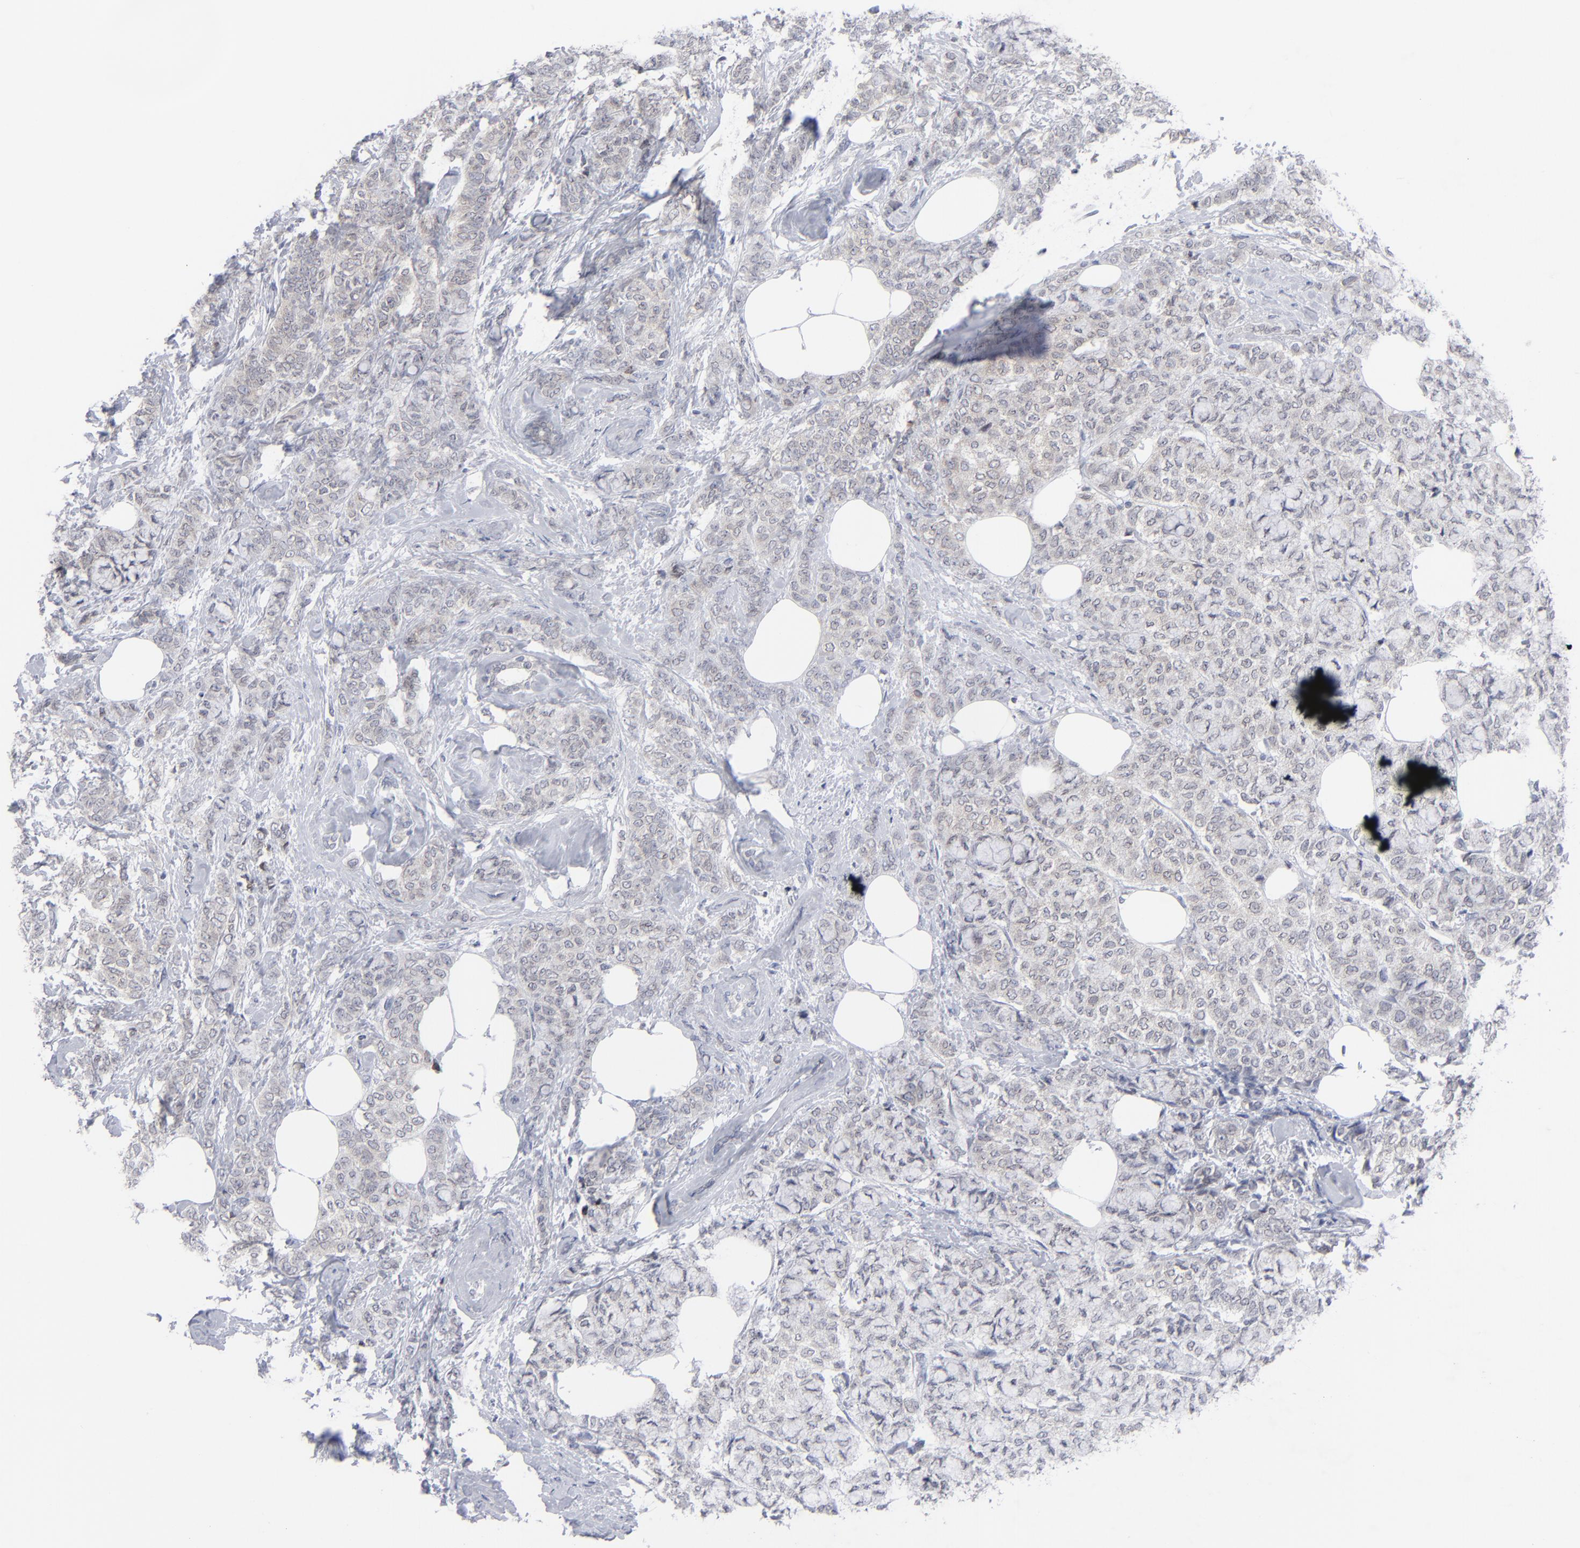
{"staining": {"intensity": "weak", "quantity": "25%-75%", "location": "cytoplasmic/membranous"}, "tissue": "breast cancer", "cell_type": "Tumor cells", "image_type": "cancer", "snomed": [{"axis": "morphology", "description": "Lobular carcinoma"}, {"axis": "topography", "description": "Breast"}], "caption": "Immunohistochemical staining of human breast cancer displays low levels of weak cytoplasmic/membranous protein expression in approximately 25%-75% of tumor cells.", "gene": "NUP88", "patient": {"sex": "female", "age": 60}}